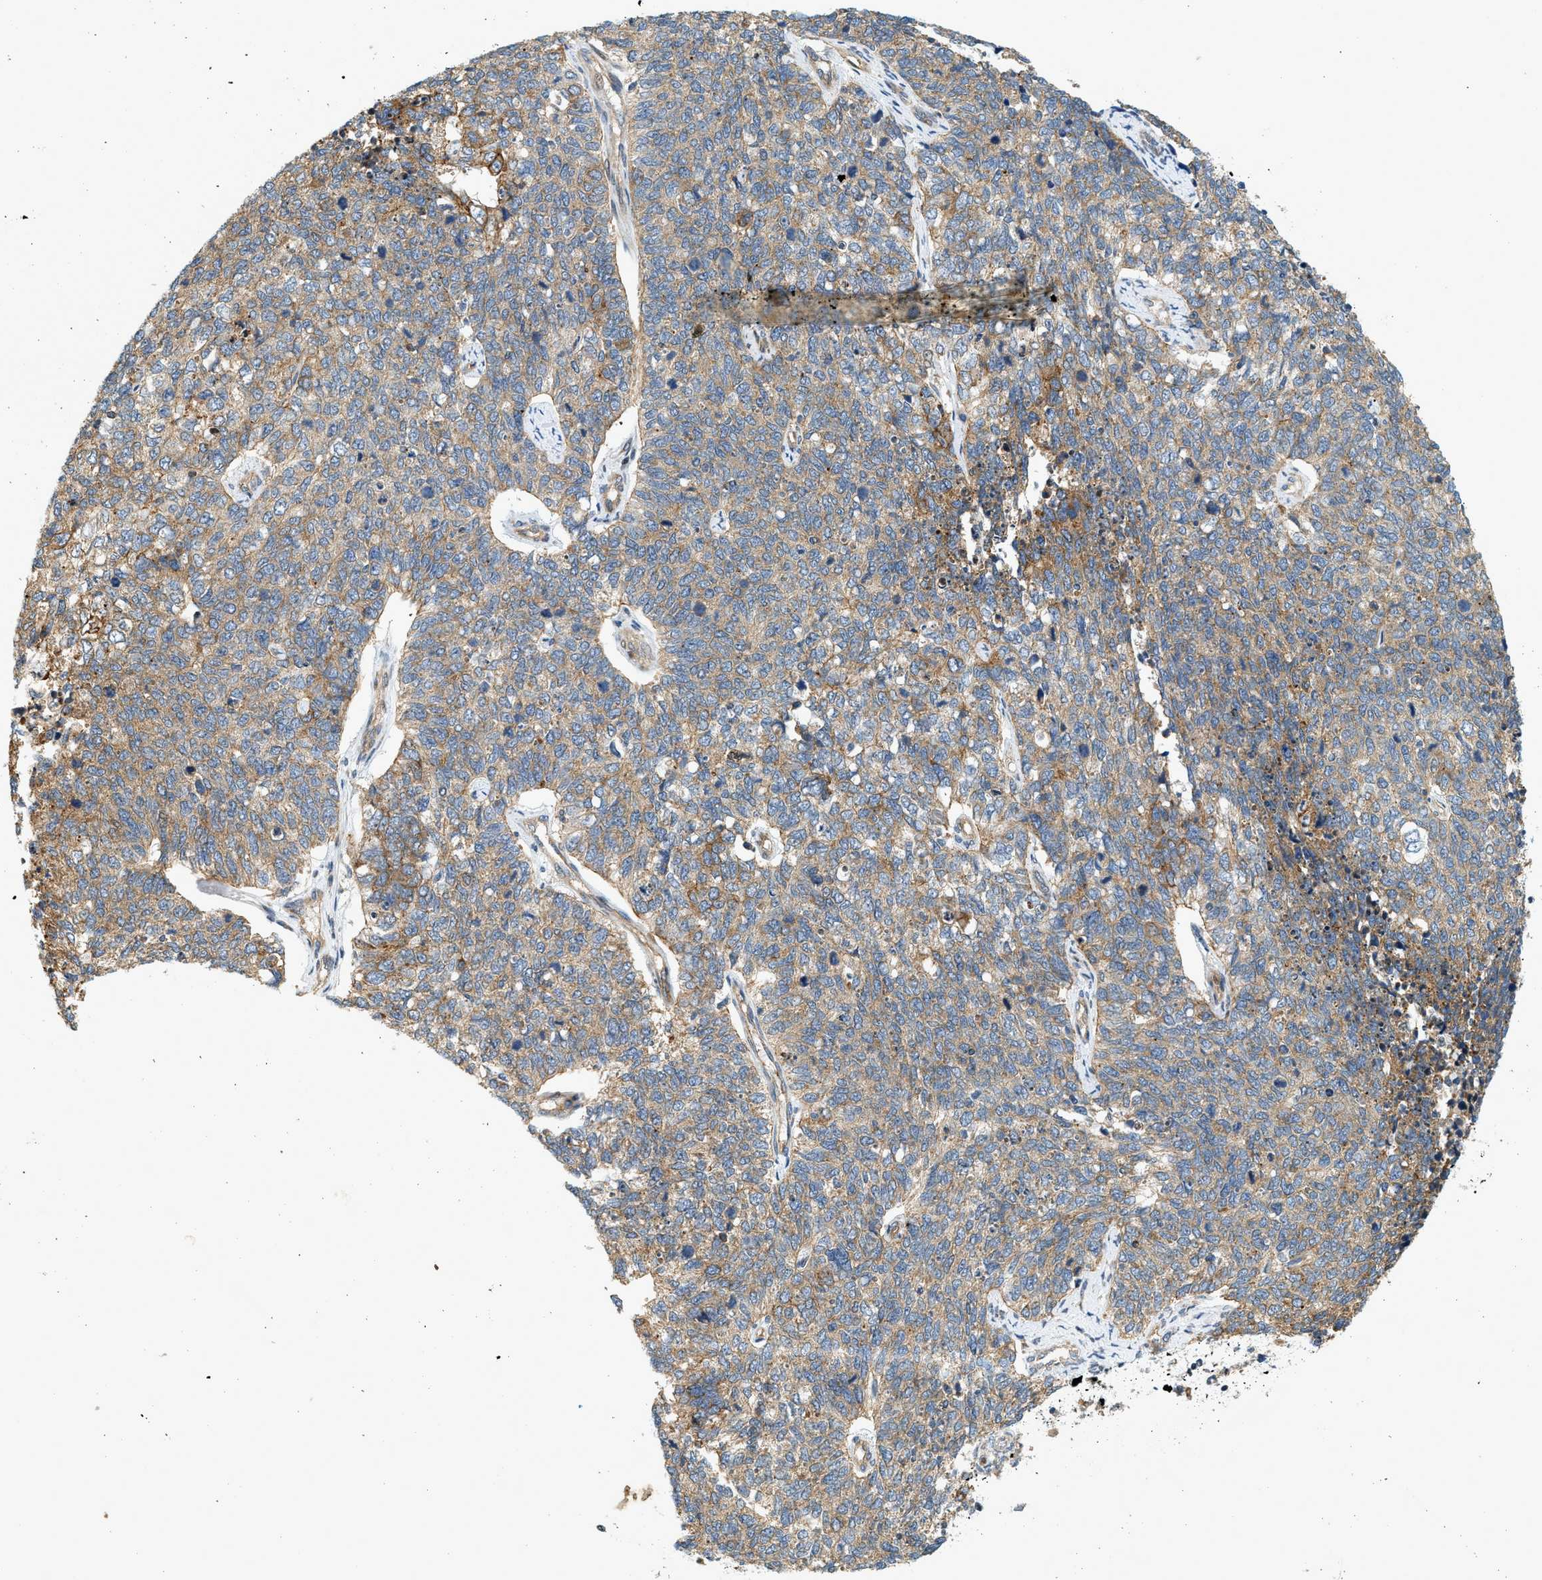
{"staining": {"intensity": "moderate", "quantity": "25%-75%", "location": "cytoplasmic/membranous"}, "tissue": "cervical cancer", "cell_type": "Tumor cells", "image_type": "cancer", "snomed": [{"axis": "morphology", "description": "Squamous cell carcinoma, NOS"}, {"axis": "topography", "description": "Cervix"}], "caption": "Moderate cytoplasmic/membranous expression is appreciated in approximately 25%-75% of tumor cells in cervical squamous cell carcinoma. Nuclei are stained in blue.", "gene": "NRSN2", "patient": {"sex": "female", "age": 63}}